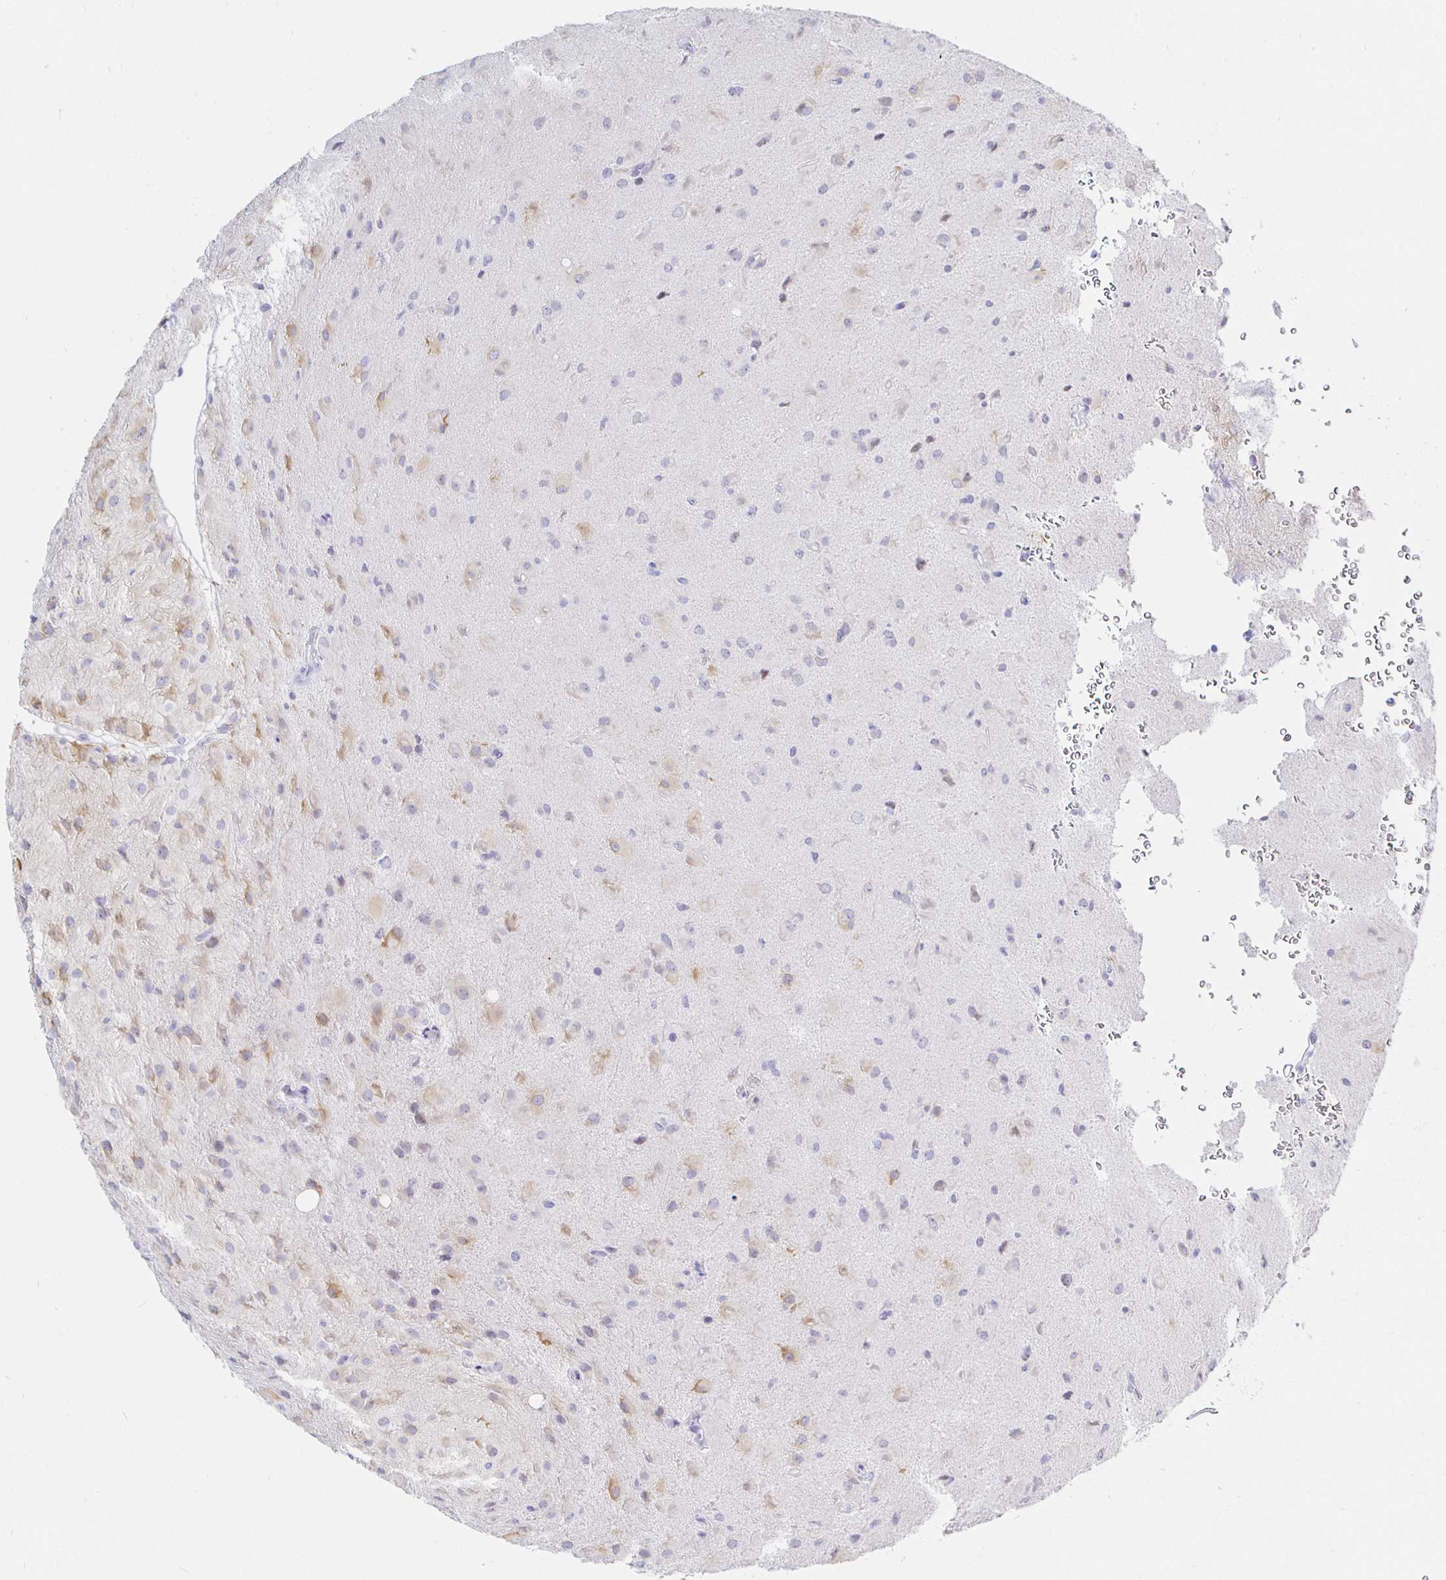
{"staining": {"intensity": "weak", "quantity": "<25%", "location": "cytoplasmic/membranous"}, "tissue": "glioma", "cell_type": "Tumor cells", "image_type": "cancer", "snomed": [{"axis": "morphology", "description": "Glioma, malignant, Low grade"}, {"axis": "topography", "description": "Brain"}], "caption": "This is a micrograph of immunohistochemistry staining of malignant low-grade glioma, which shows no expression in tumor cells.", "gene": "CR2", "patient": {"sex": "male", "age": 58}}